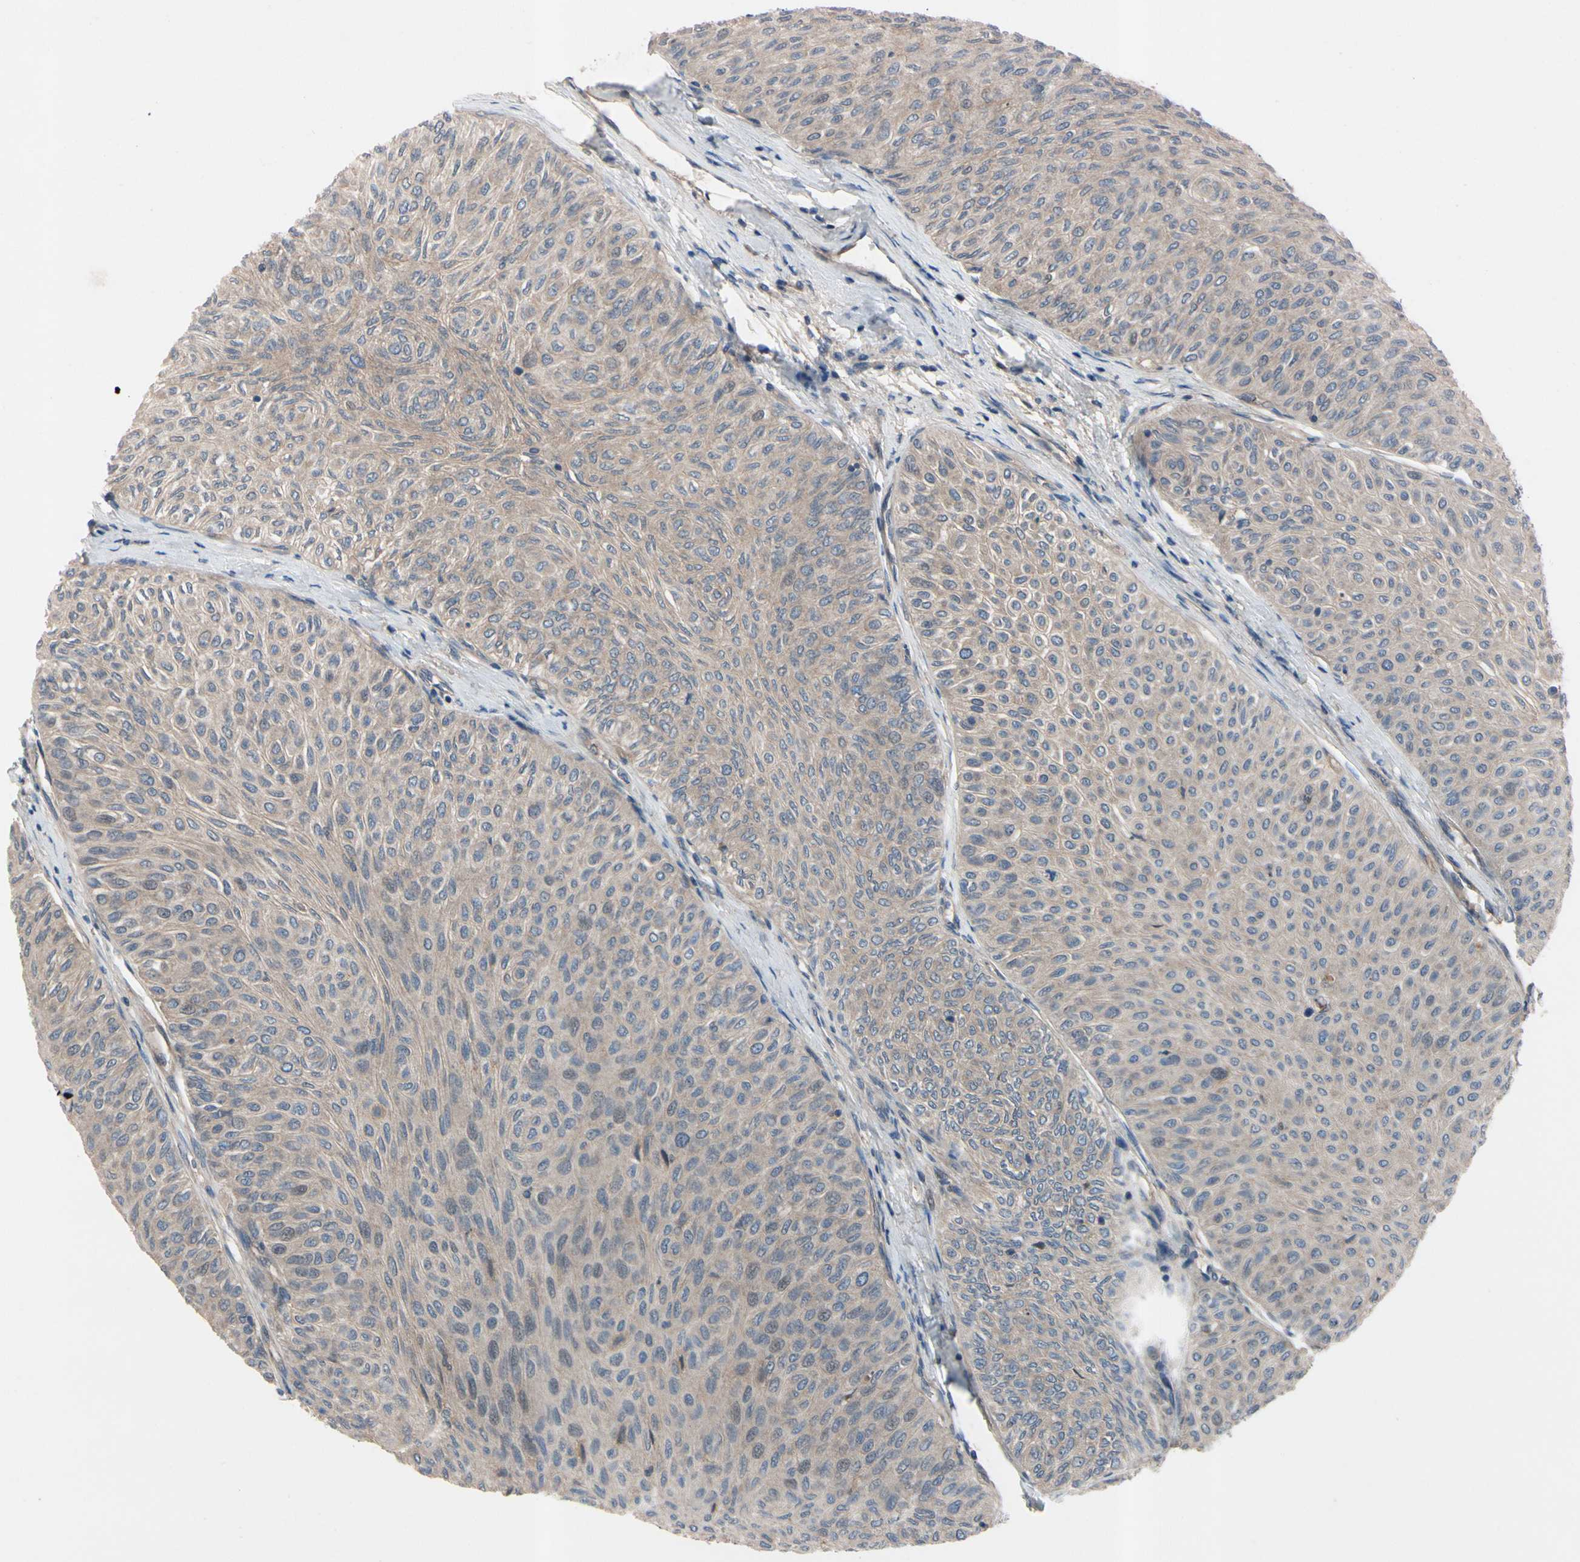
{"staining": {"intensity": "weak", "quantity": ">75%", "location": "cytoplasmic/membranous"}, "tissue": "urothelial cancer", "cell_type": "Tumor cells", "image_type": "cancer", "snomed": [{"axis": "morphology", "description": "Urothelial carcinoma, Low grade"}, {"axis": "topography", "description": "Urinary bladder"}], "caption": "Urothelial cancer stained with a brown dye demonstrates weak cytoplasmic/membranous positive staining in about >75% of tumor cells.", "gene": "ICAM5", "patient": {"sex": "male", "age": 78}}